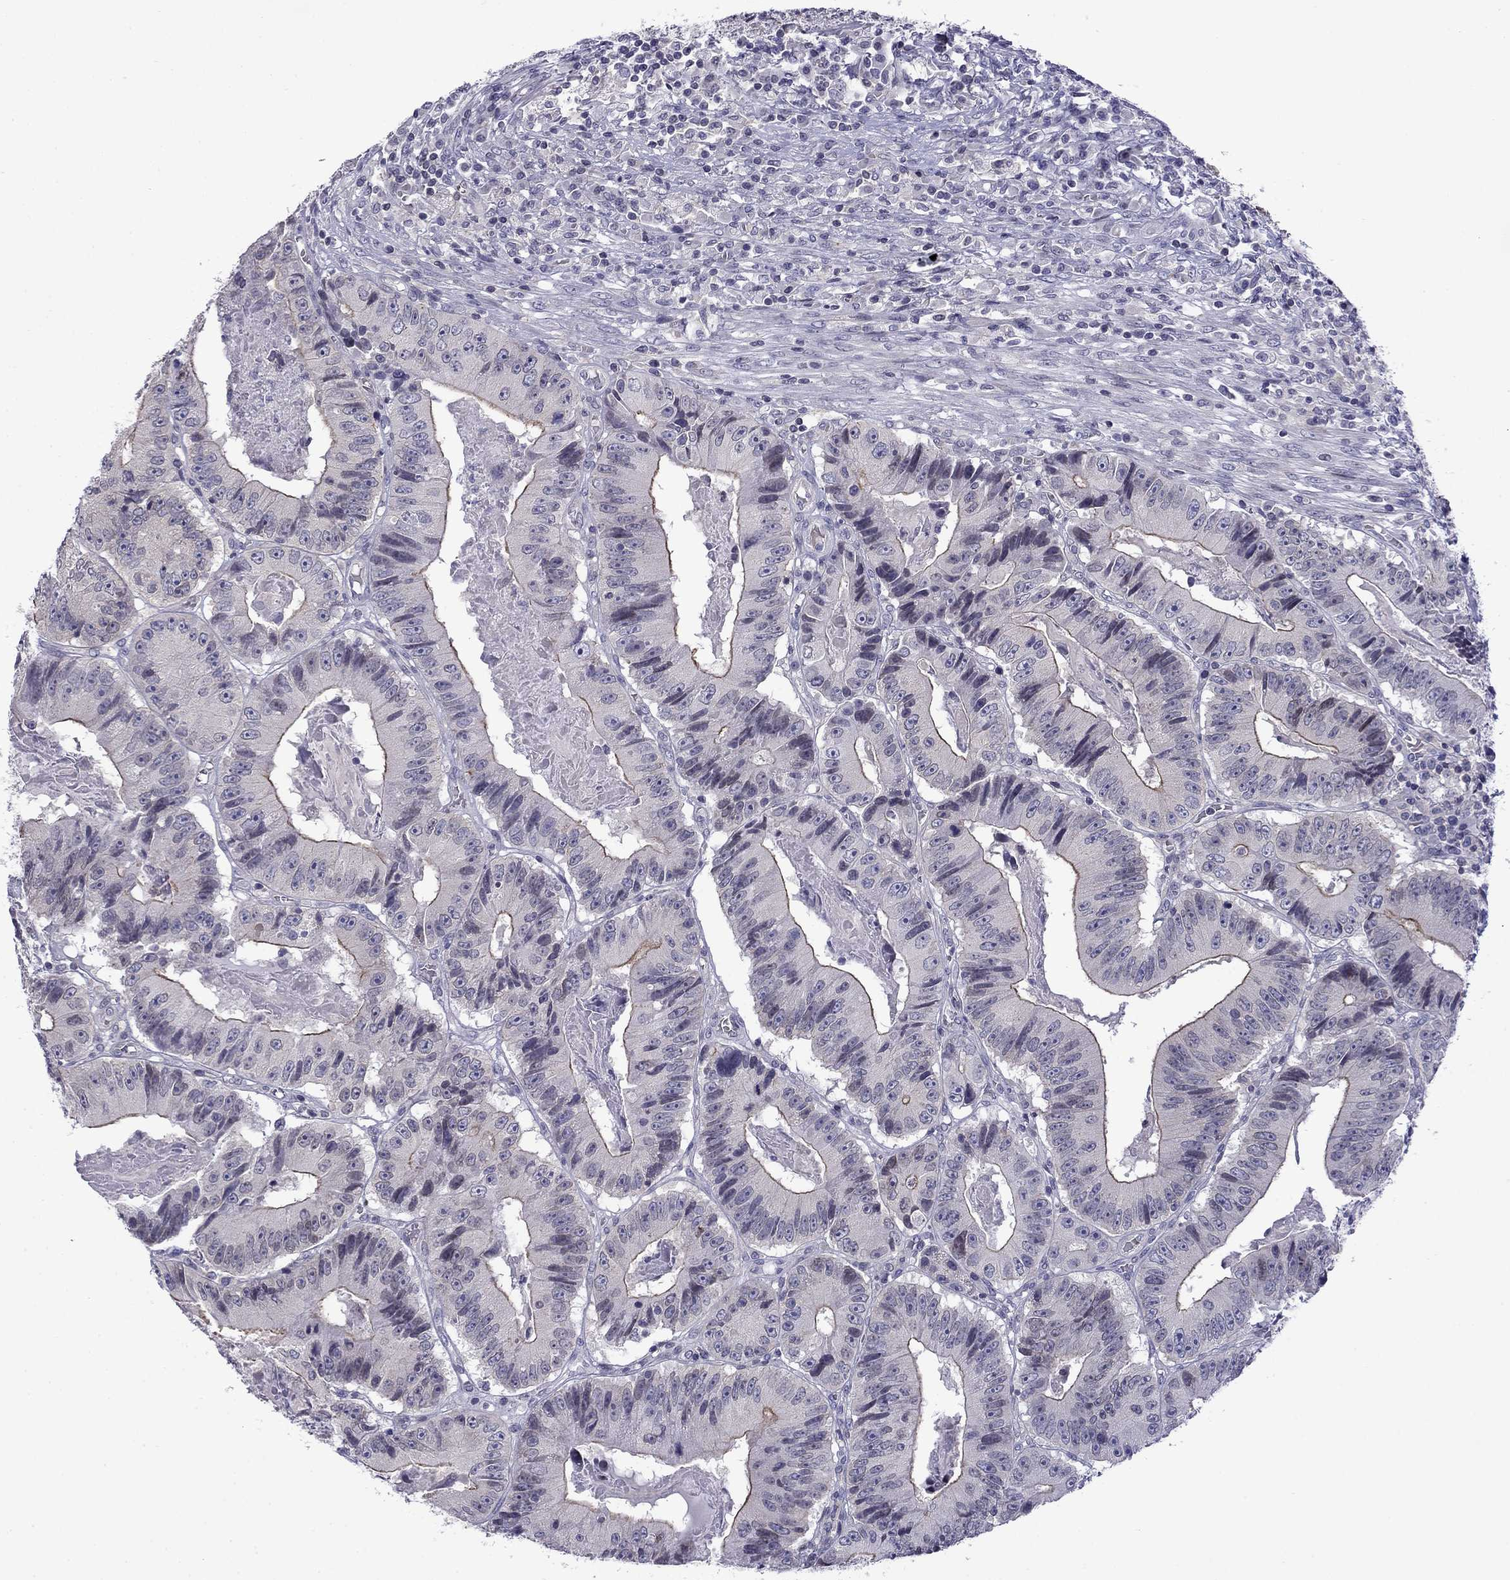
{"staining": {"intensity": "negative", "quantity": "none", "location": "none"}, "tissue": "colorectal cancer", "cell_type": "Tumor cells", "image_type": "cancer", "snomed": [{"axis": "morphology", "description": "Adenocarcinoma, NOS"}, {"axis": "topography", "description": "Colon"}], "caption": "Tumor cells show no significant staining in colorectal adenocarcinoma.", "gene": "PRR18", "patient": {"sex": "female", "age": 86}}